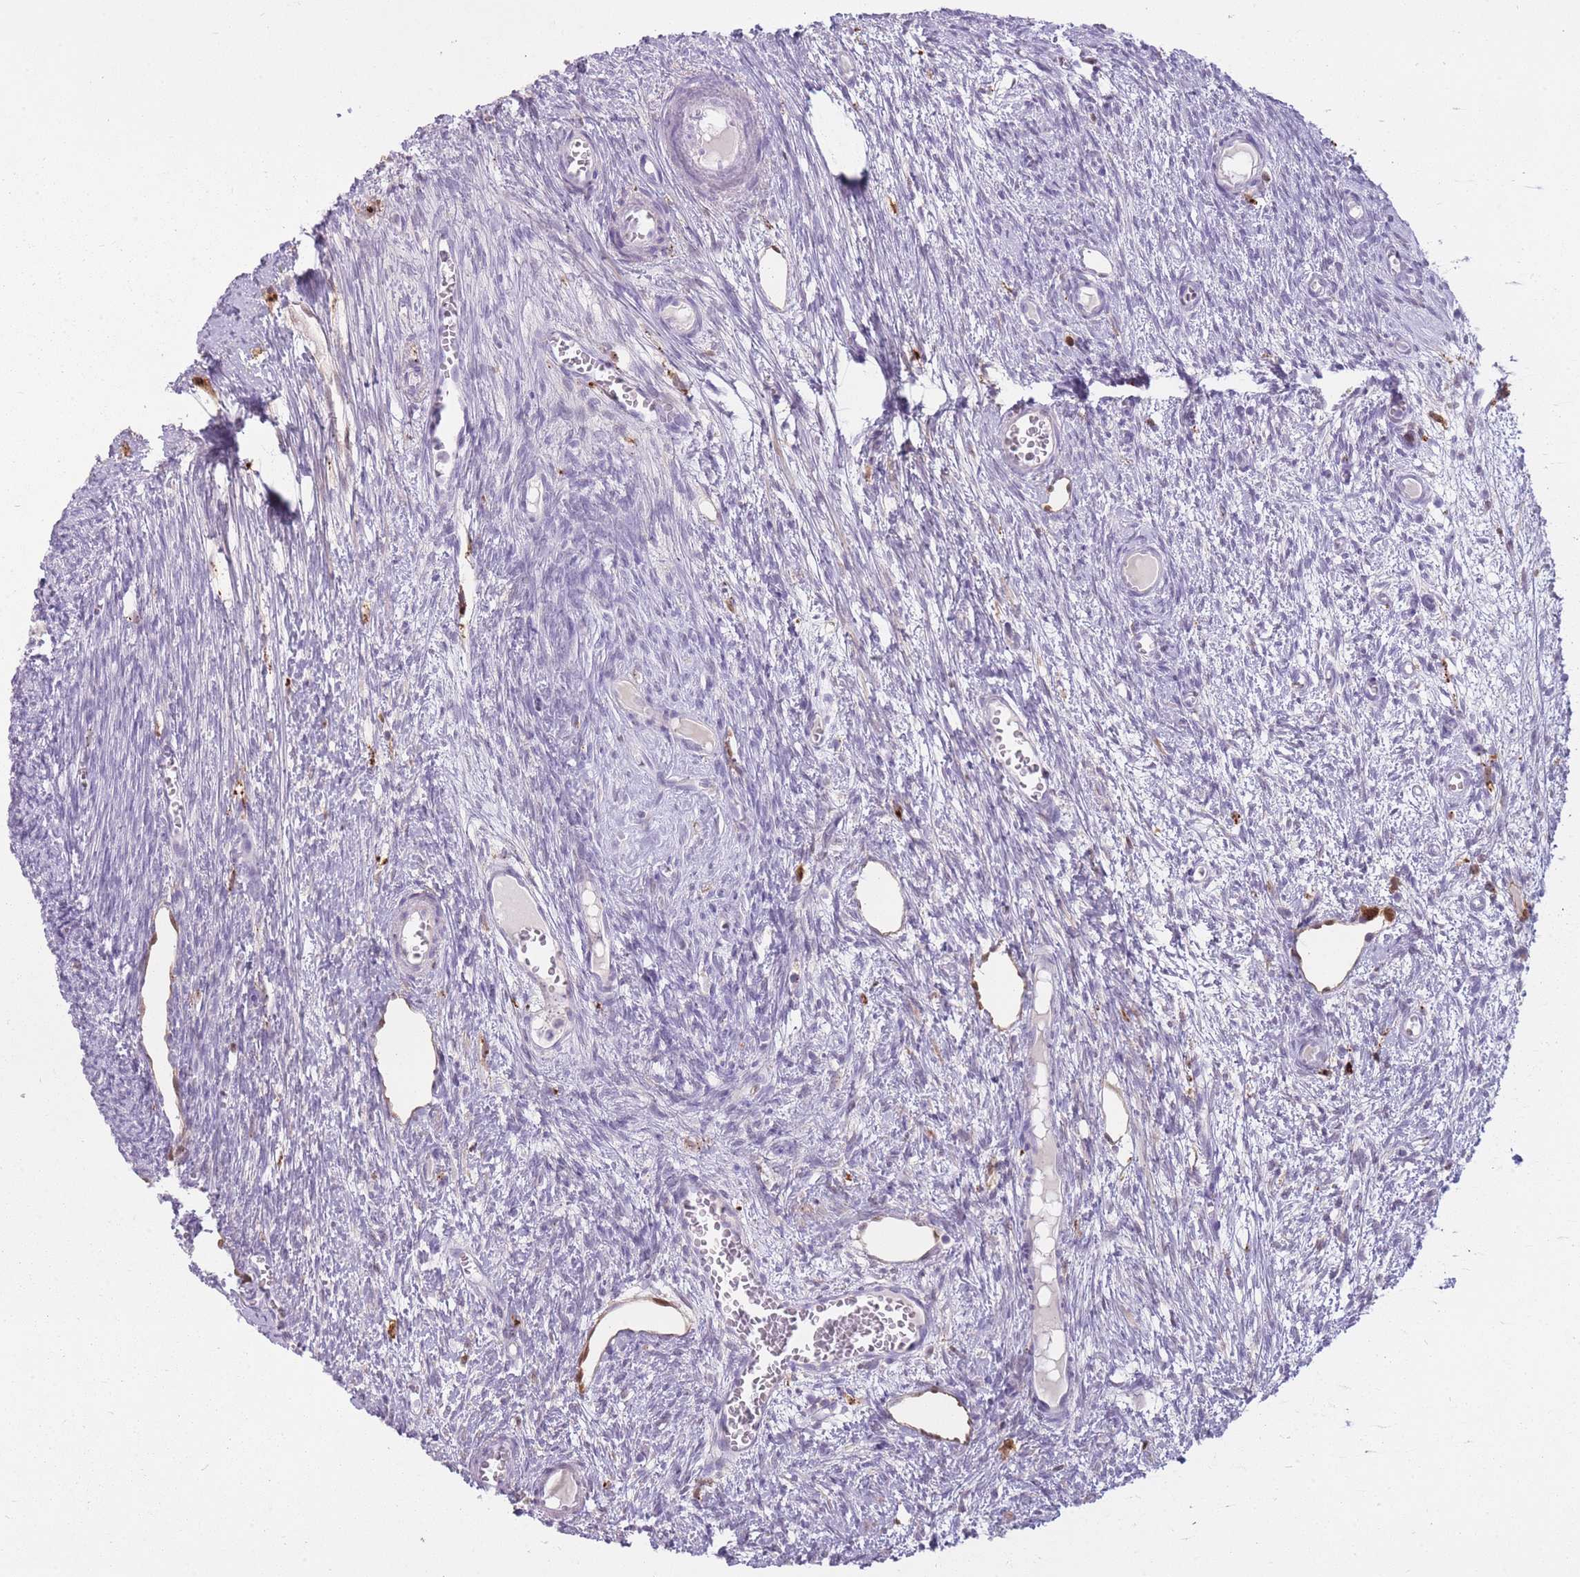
{"staining": {"intensity": "negative", "quantity": "none", "location": "none"}, "tissue": "ovary", "cell_type": "Ovarian stroma cells", "image_type": "normal", "snomed": [{"axis": "morphology", "description": "Normal tissue, NOS"}, {"axis": "topography", "description": "Ovary"}], "caption": "This is a histopathology image of IHC staining of benign ovary, which shows no positivity in ovarian stroma cells.", "gene": "LGALS9B", "patient": {"sex": "female", "age": 44}}